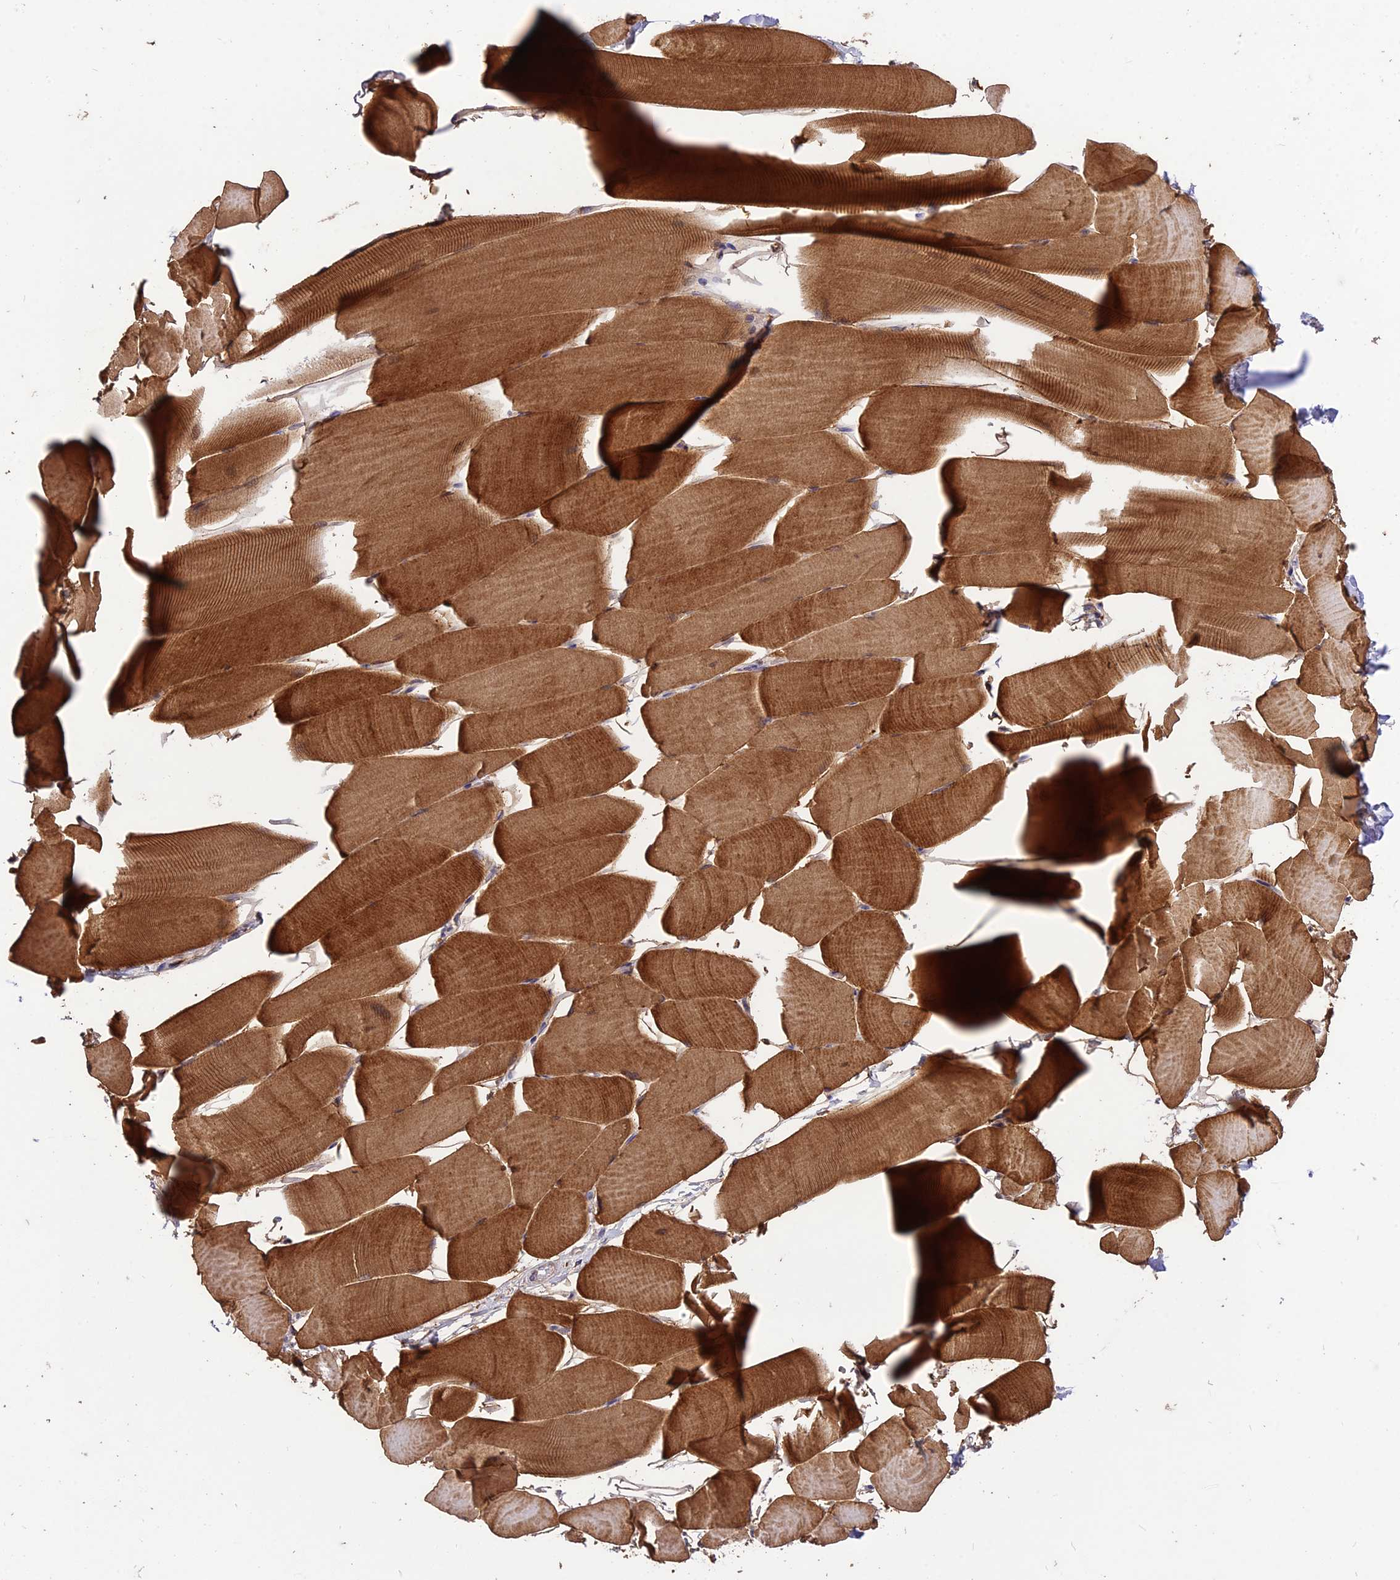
{"staining": {"intensity": "strong", "quantity": "25%-75%", "location": "cytoplasmic/membranous"}, "tissue": "skeletal muscle", "cell_type": "Myocytes", "image_type": "normal", "snomed": [{"axis": "morphology", "description": "Normal tissue, NOS"}, {"axis": "topography", "description": "Skeletal muscle"}], "caption": "Brown immunohistochemical staining in benign human skeletal muscle demonstrates strong cytoplasmic/membranous positivity in approximately 25%-75% of myocytes.", "gene": "SDHD", "patient": {"sex": "male", "age": 25}}